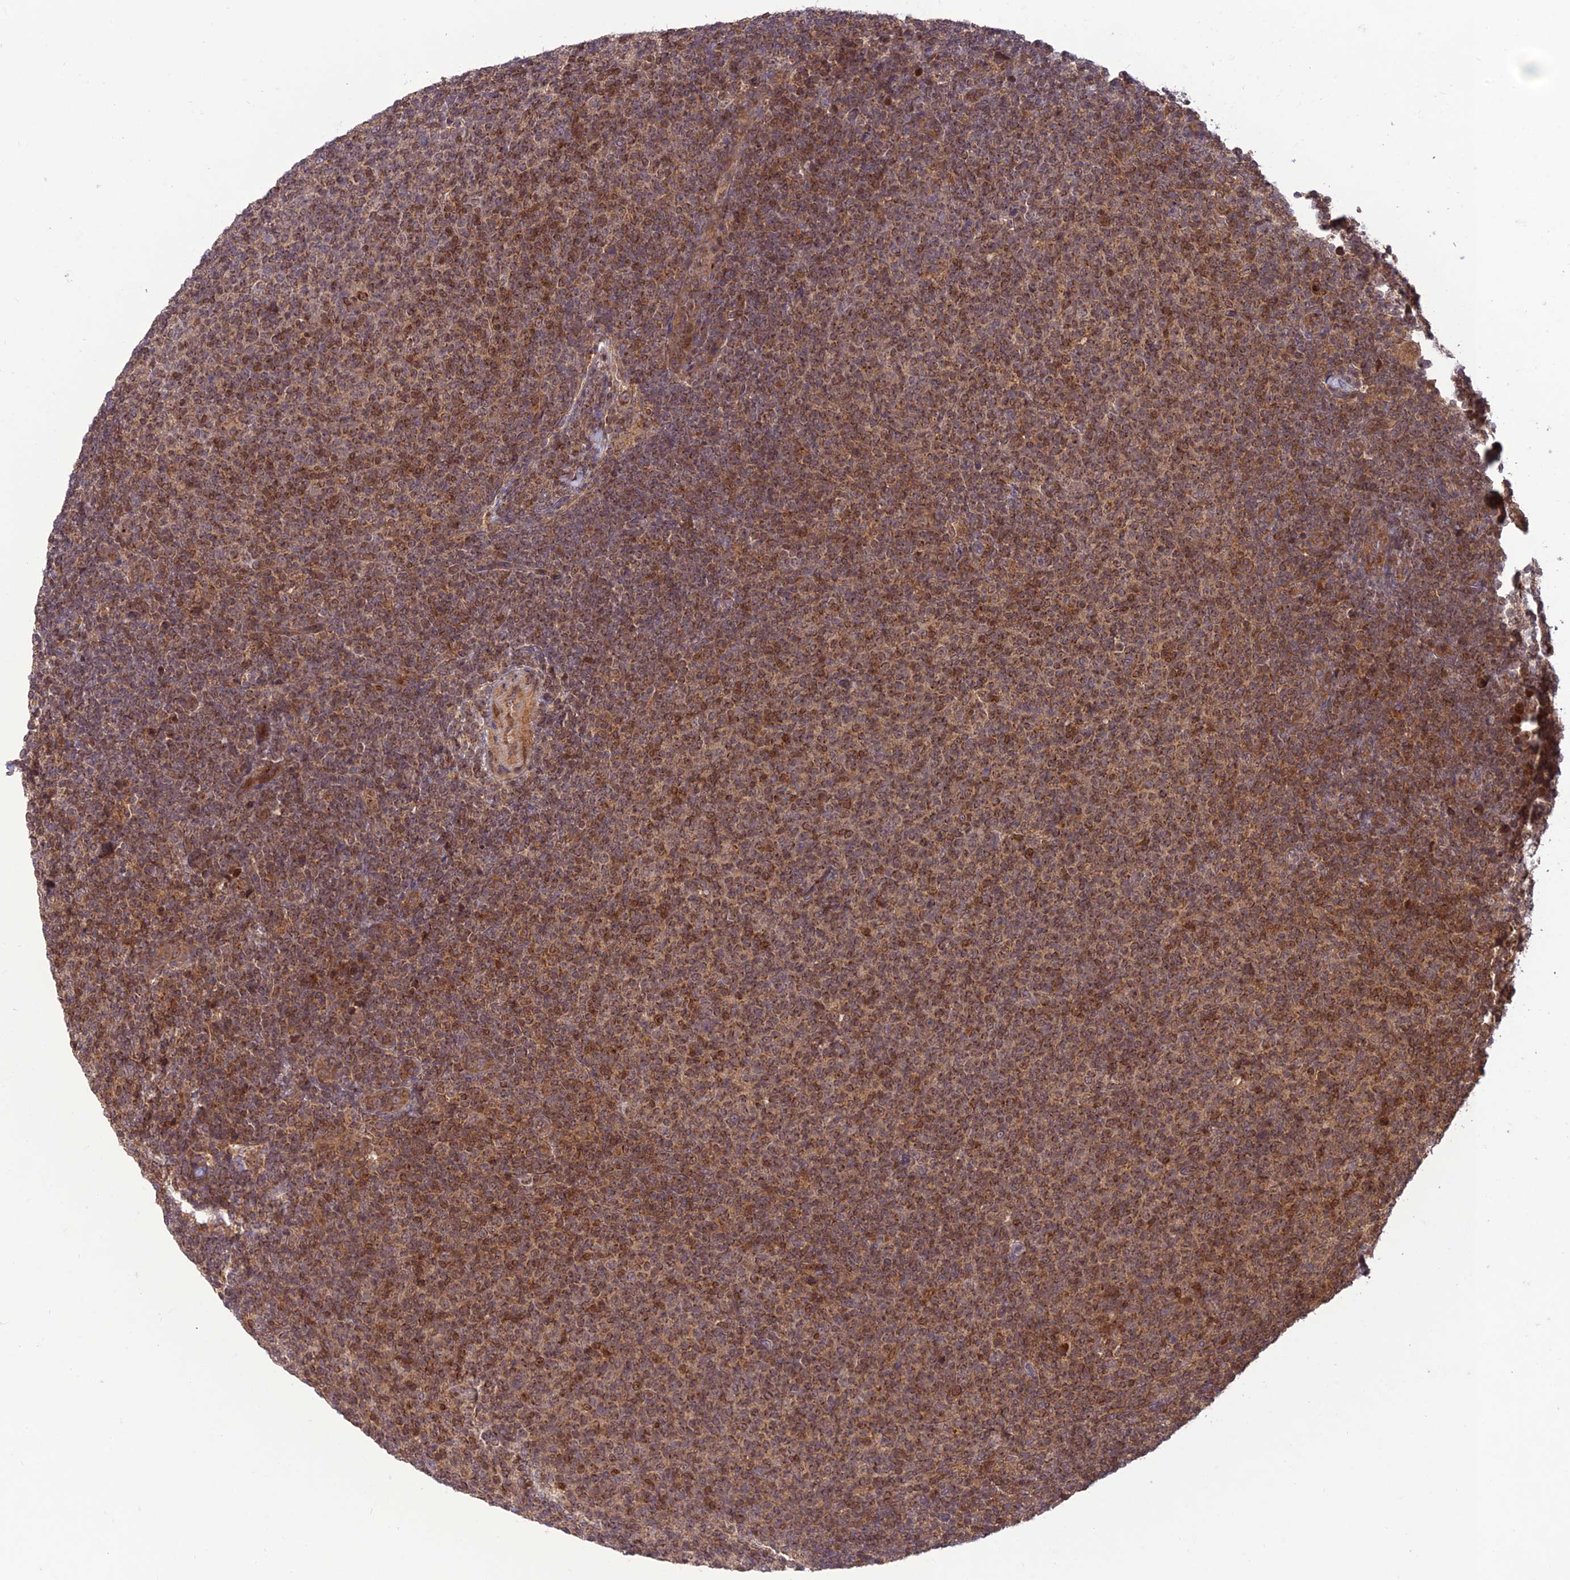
{"staining": {"intensity": "moderate", "quantity": ">75%", "location": "cytoplasmic/membranous"}, "tissue": "lymphoma", "cell_type": "Tumor cells", "image_type": "cancer", "snomed": [{"axis": "morphology", "description": "Malignant lymphoma, non-Hodgkin's type, Low grade"}, {"axis": "topography", "description": "Lymph node"}], "caption": "A photomicrograph showing moderate cytoplasmic/membranous expression in about >75% of tumor cells in lymphoma, as visualized by brown immunohistochemical staining.", "gene": "NDUFC1", "patient": {"sex": "male", "age": 66}}